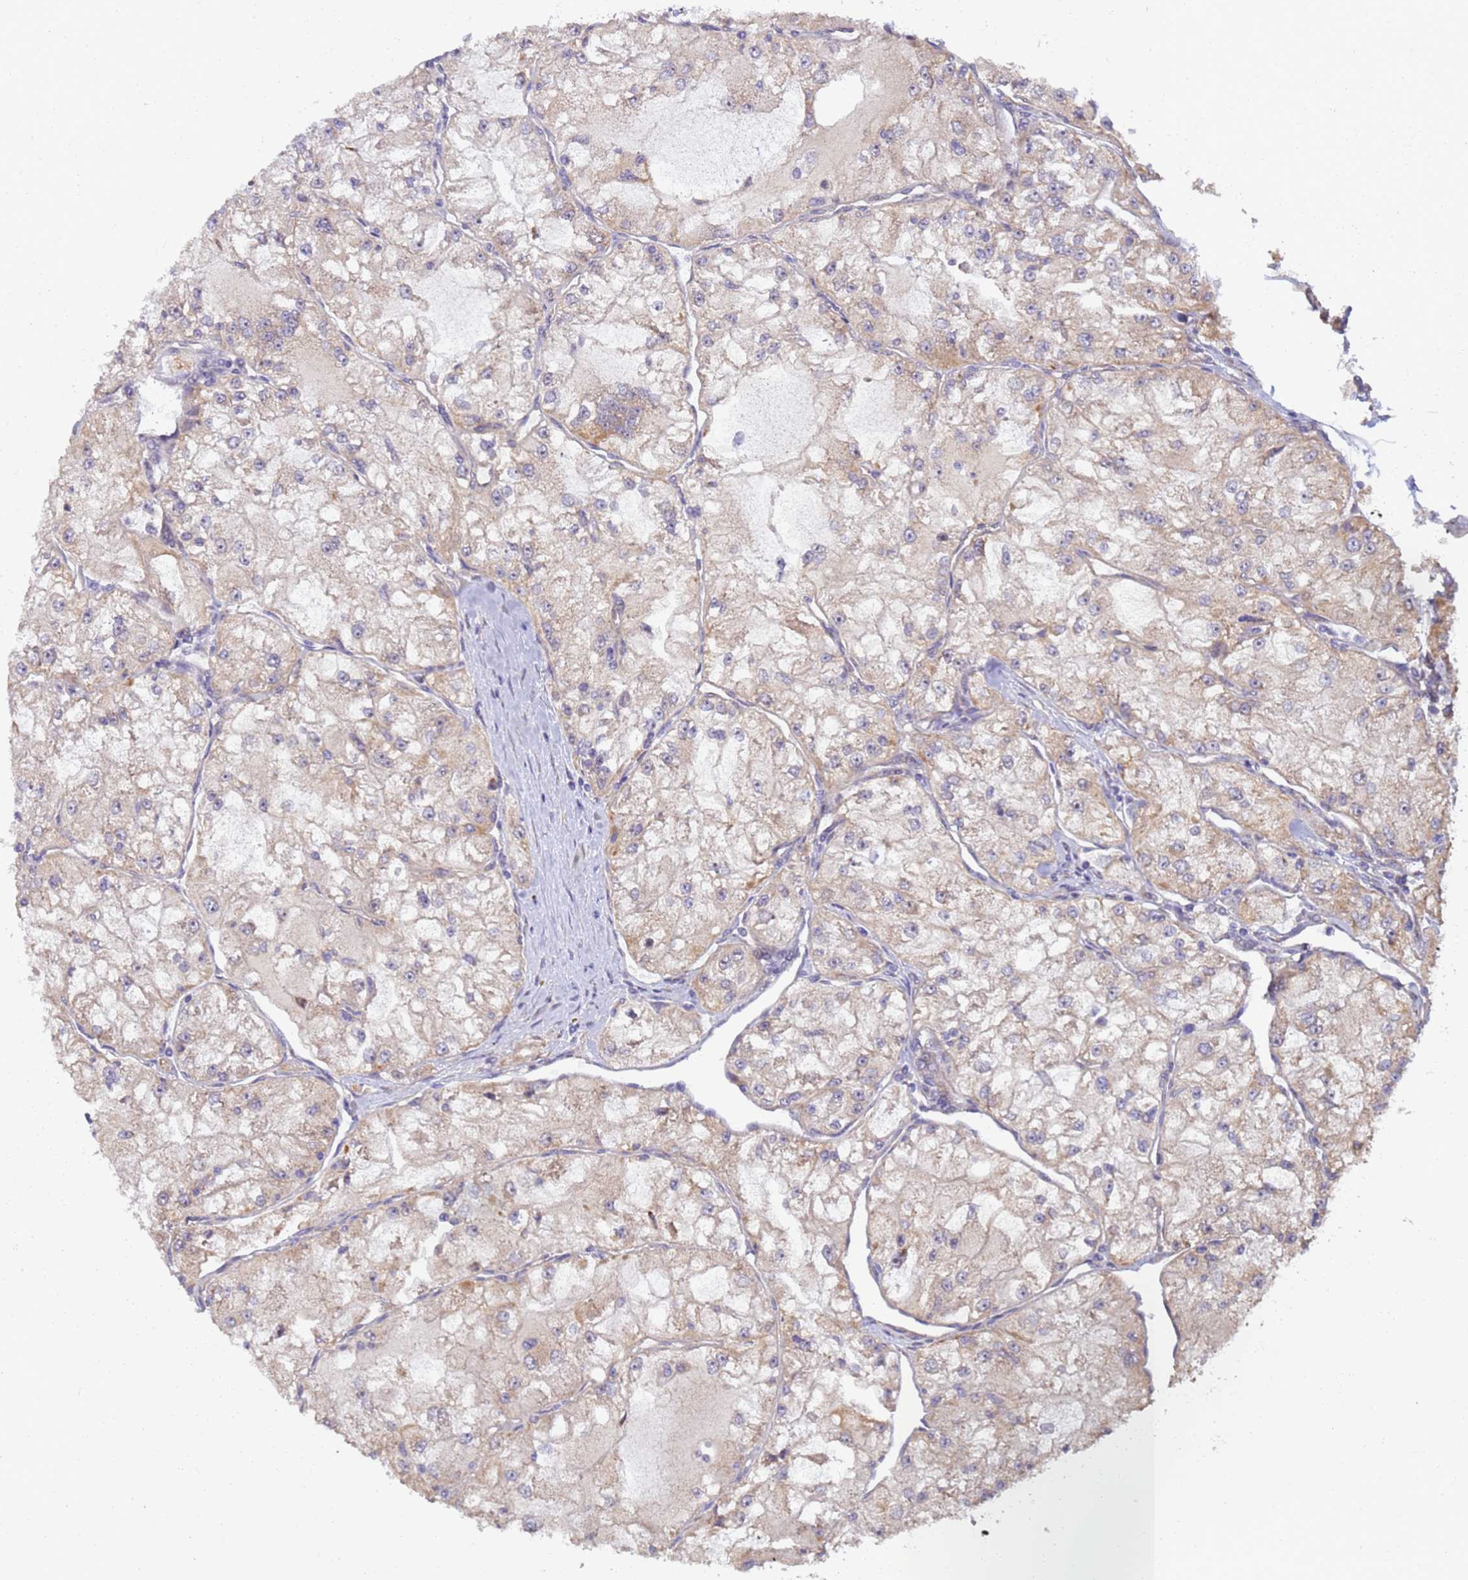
{"staining": {"intensity": "weak", "quantity": "<25%", "location": "cytoplasmic/membranous"}, "tissue": "renal cancer", "cell_type": "Tumor cells", "image_type": "cancer", "snomed": [{"axis": "morphology", "description": "Adenocarcinoma, NOS"}, {"axis": "topography", "description": "Kidney"}], "caption": "Adenocarcinoma (renal) stained for a protein using immunohistochemistry displays no expression tumor cells.", "gene": "RAPGEF3", "patient": {"sex": "female", "age": 72}}